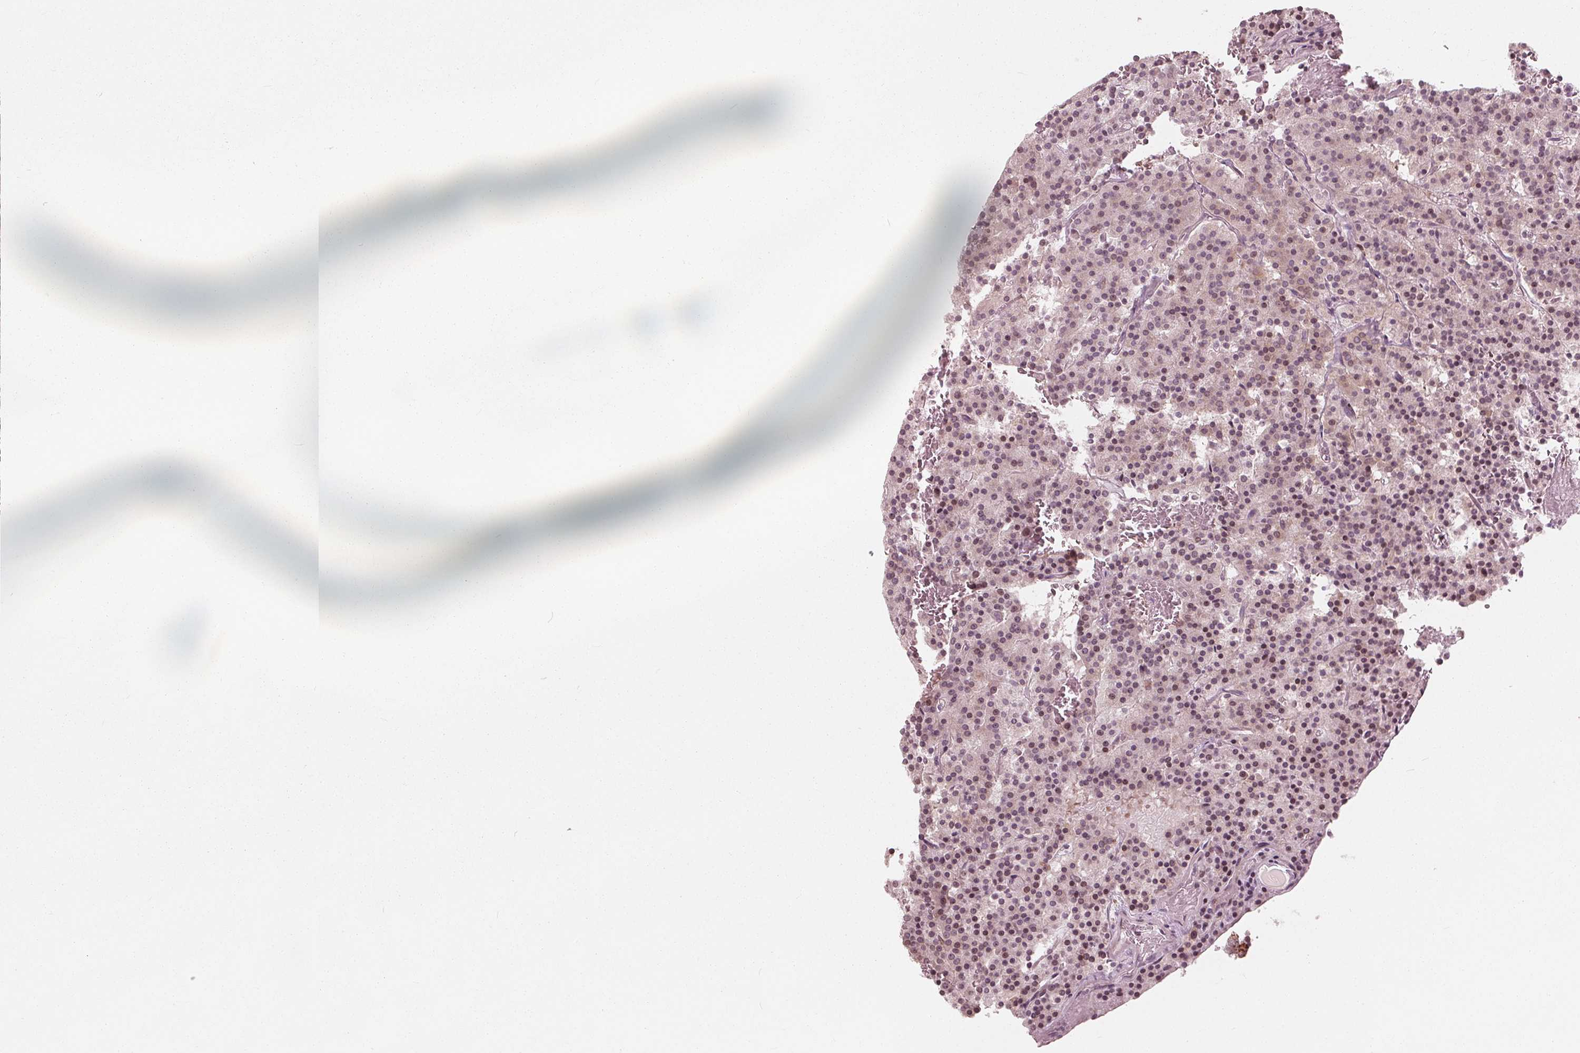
{"staining": {"intensity": "moderate", "quantity": "25%-75%", "location": "nuclear"}, "tissue": "carcinoid", "cell_type": "Tumor cells", "image_type": "cancer", "snomed": [{"axis": "morphology", "description": "Carcinoid, malignant, NOS"}, {"axis": "topography", "description": "Lung"}], "caption": "Carcinoid tissue reveals moderate nuclear staining in approximately 25%-75% of tumor cells", "gene": "NUP210", "patient": {"sex": "male", "age": 70}}